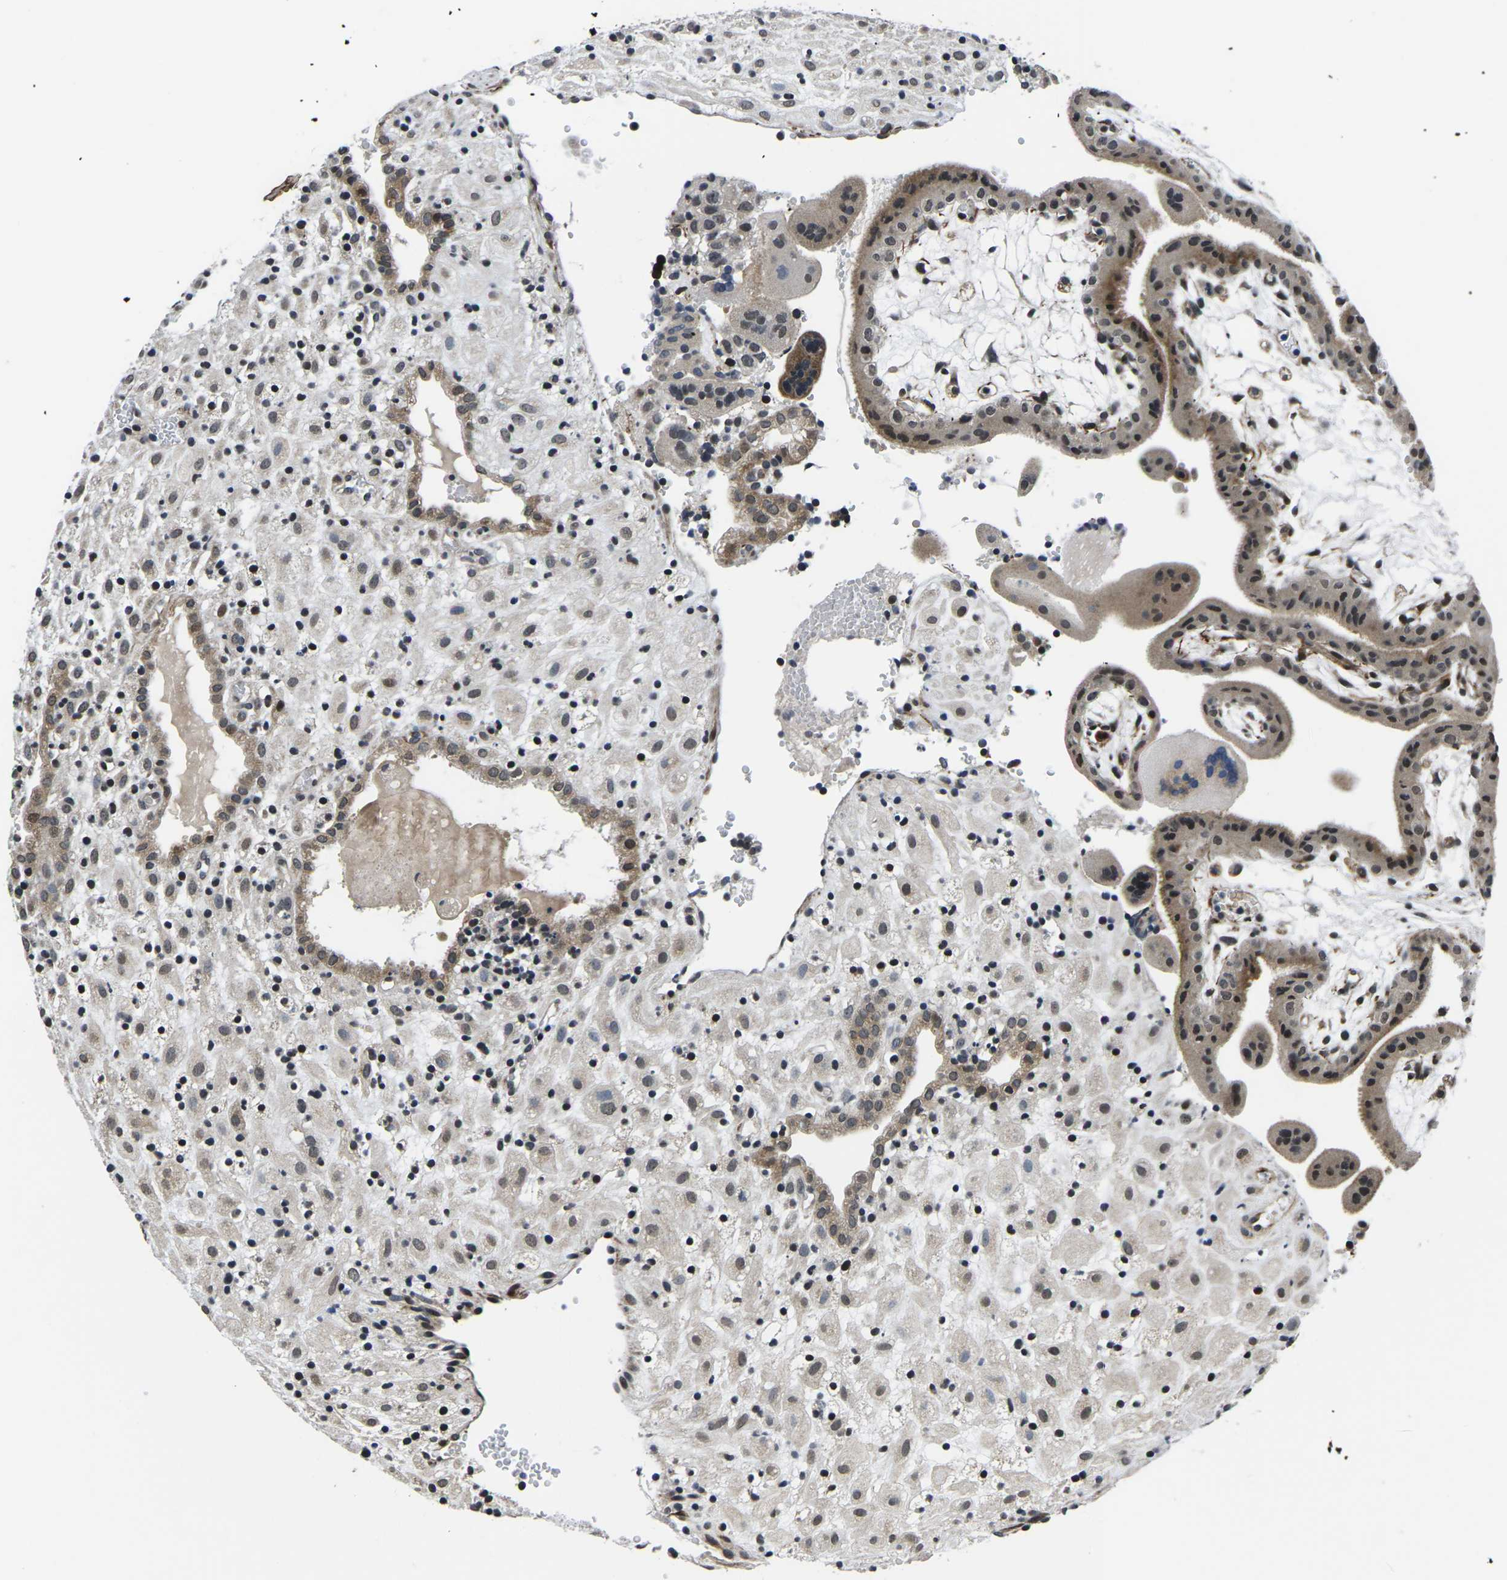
{"staining": {"intensity": "moderate", "quantity": "25%-75%", "location": "cytoplasmic/membranous,nuclear"}, "tissue": "placenta", "cell_type": "Decidual cells", "image_type": "normal", "snomed": [{"axis": "morphology", "description": "Normal tissue, NOS"}, {"axis": "topography", "description": "Placenta"}], "caption": "Immunohistochemical staining of normal placenta reveals moderate cytoplasmic/membranous,nuclear protein staining in approximately 25%-75% of decidual cells.", "gene": "CCNE1", "patient": {"sex": "female", "age": 18}}